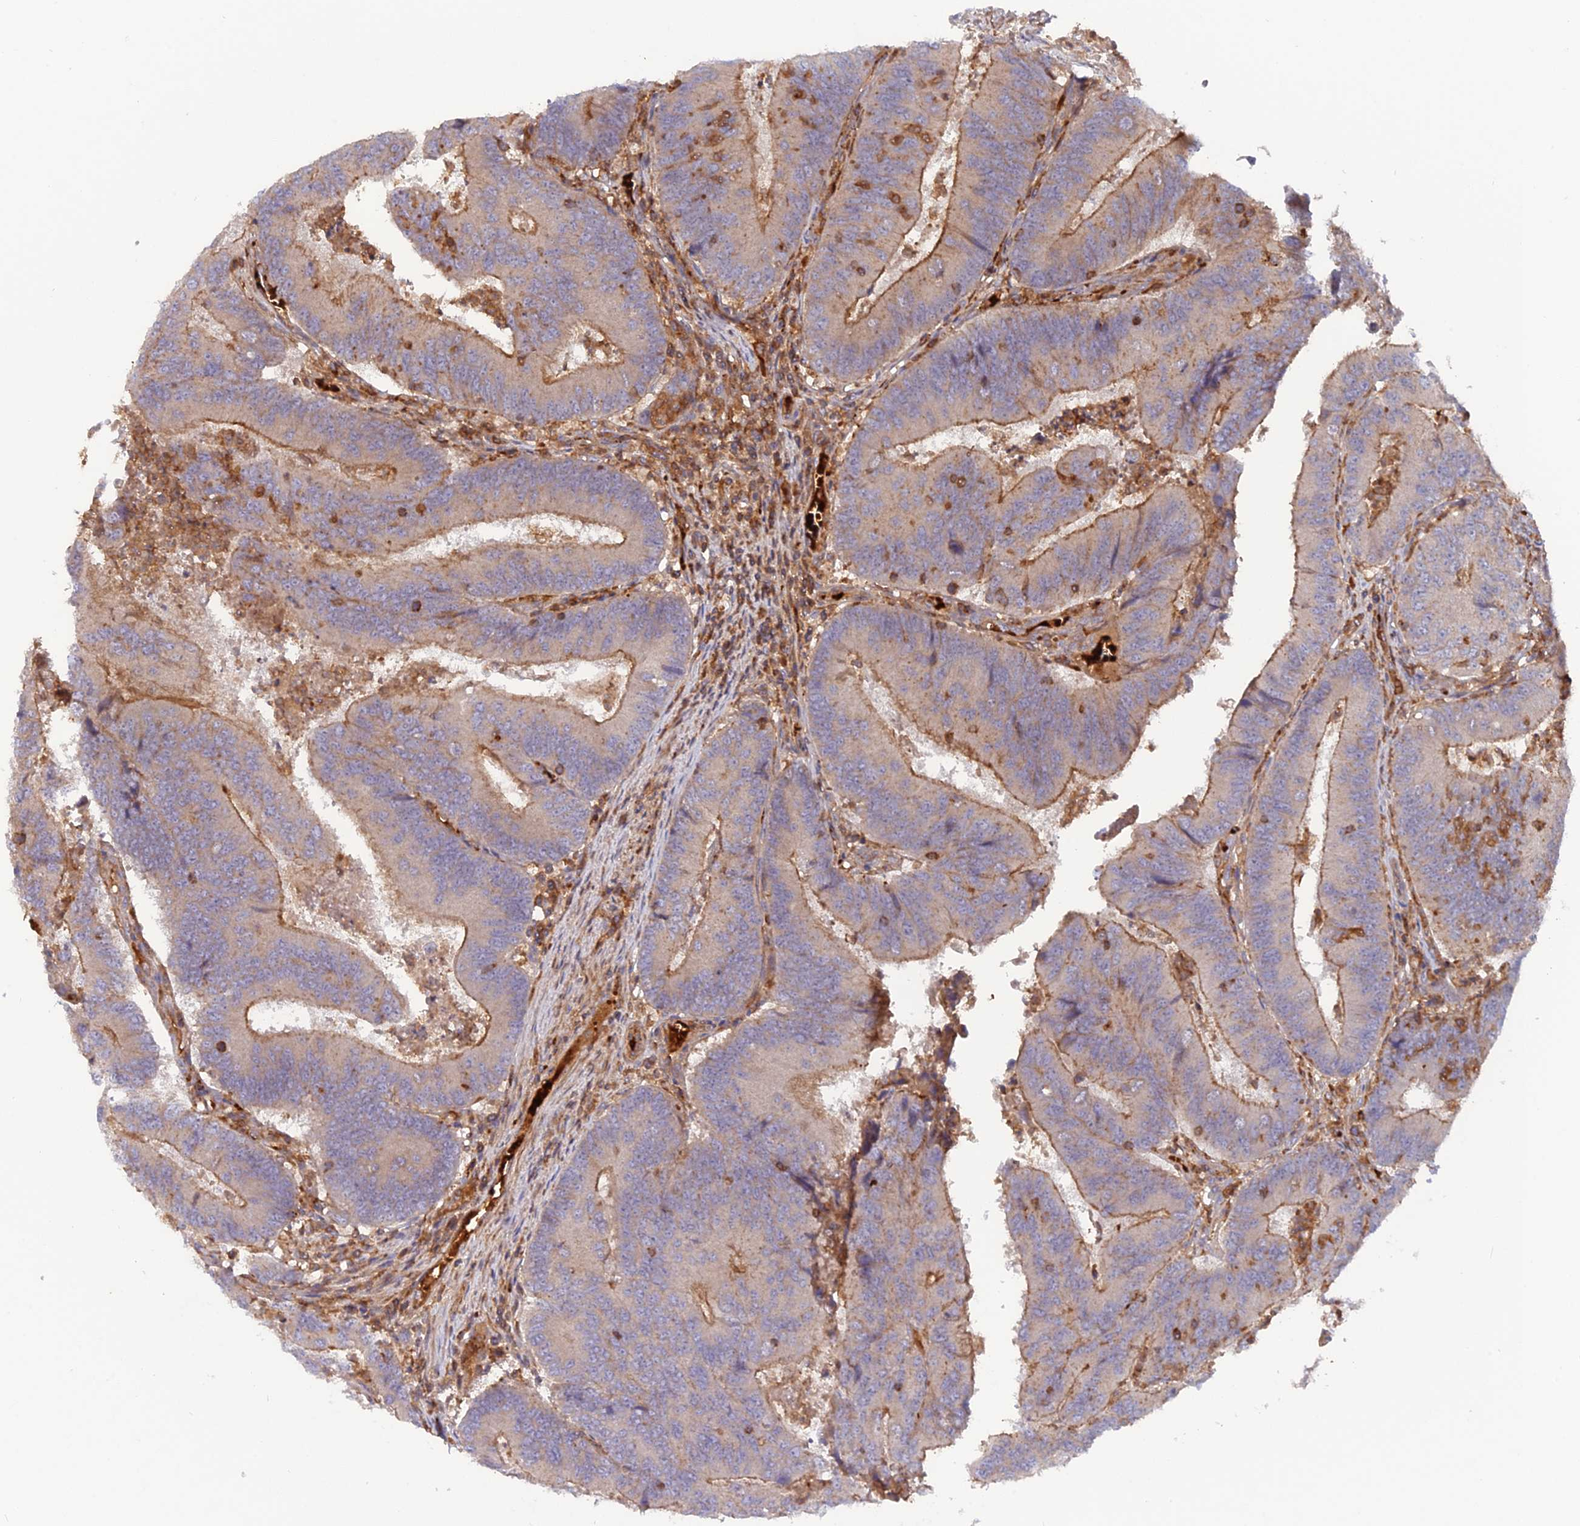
{"staining": {"intensity": "moderate", "quantity": "25%-75%", "location": "cytoplasmic/membranous"}, "tissue": "colorectal cancer", "cell_type": "Tumor cells", "image_type": "cancer", "snomed": [{"axis": "morphology", "description": "Adenocarcinoma, NOS"}, {"axis": "topography", "description": "Colon"}], "caption": "Colorectal adenocarcinoma stained with immunohistochemistry (IHC) displays moderate cytoplasmic/membranous expression in about 25%-75% of tumor cells.", "gene": "CPNE7", "patient": {"sex": "female", "age": 67}}